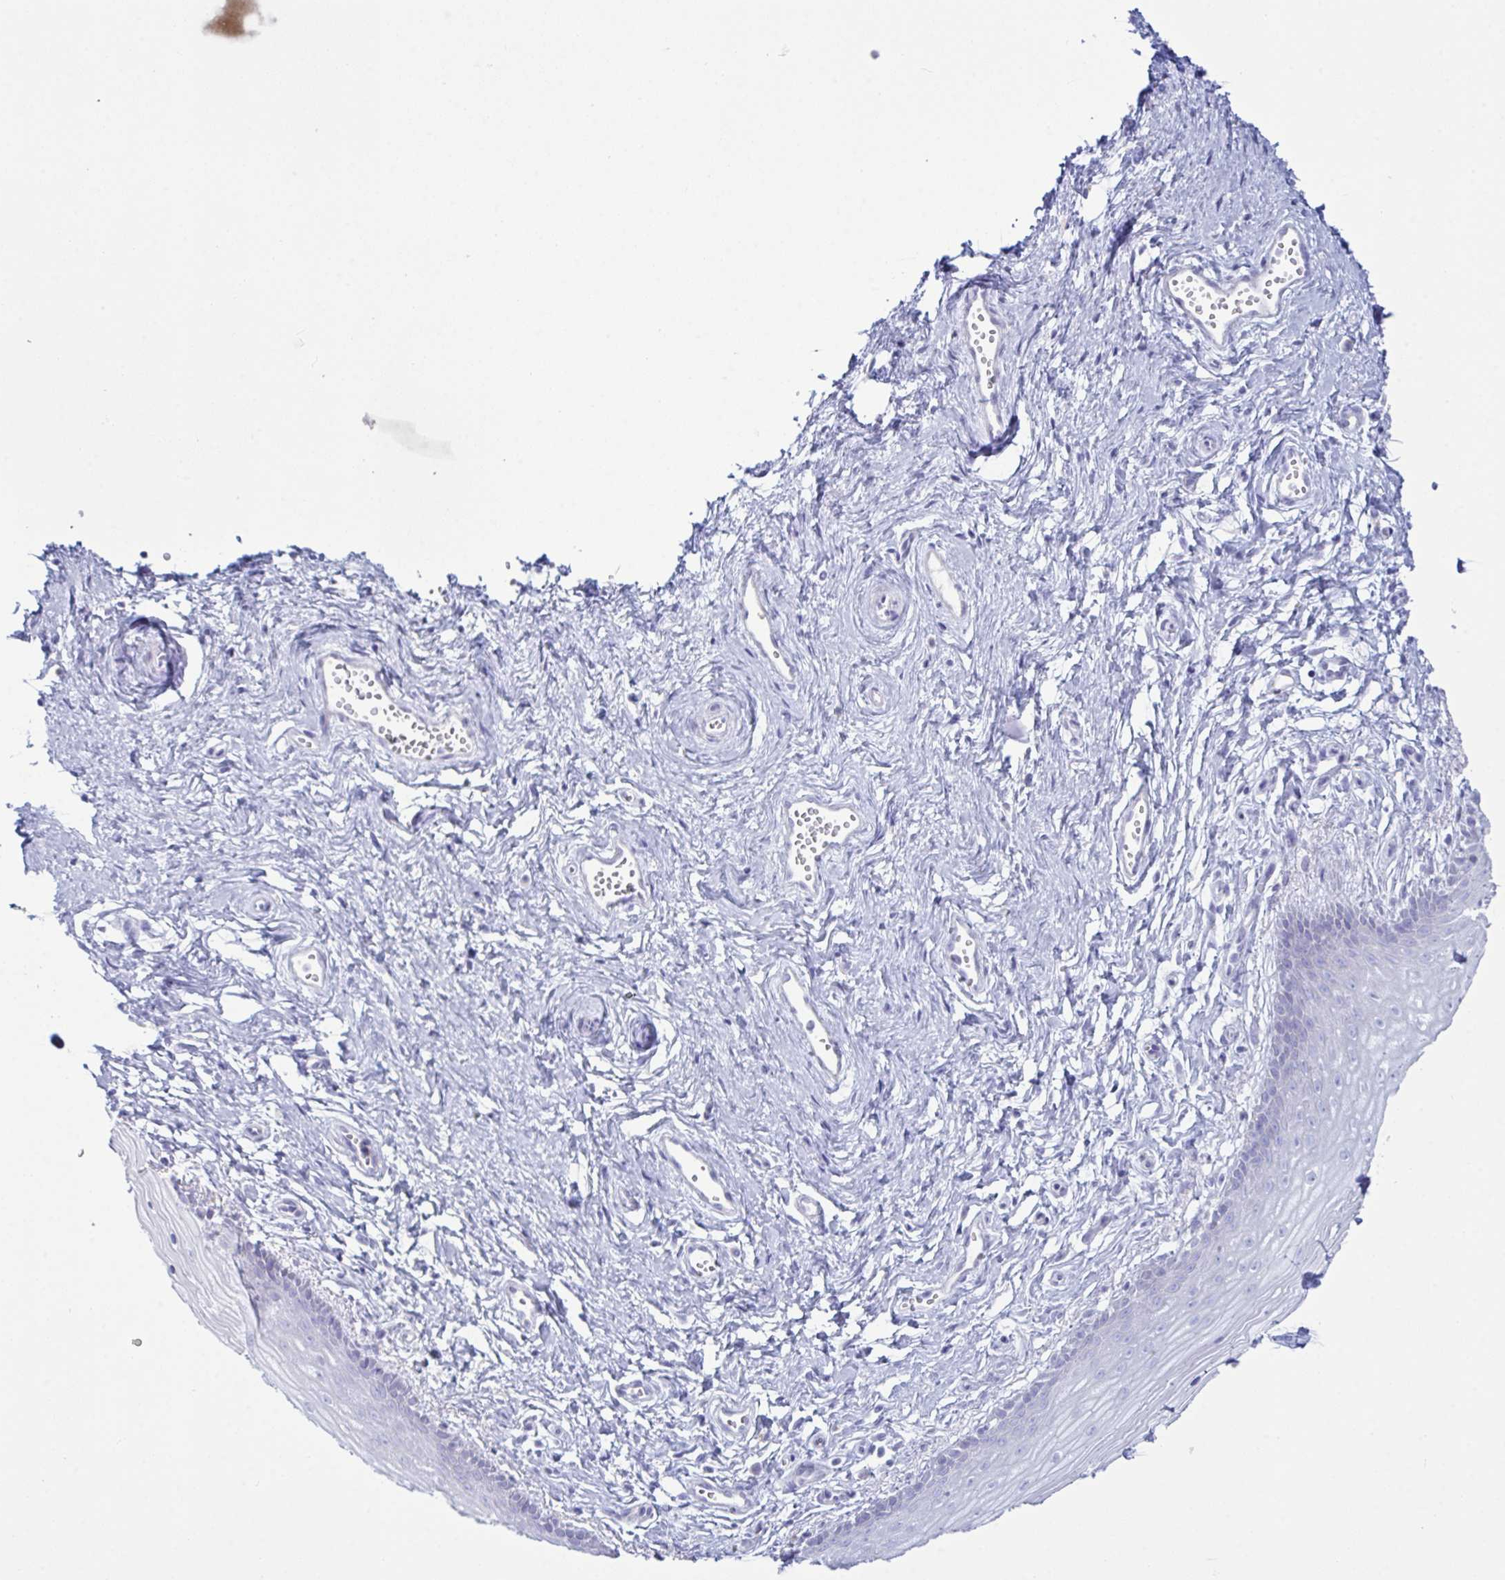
{"staining": {"intensity": "negative", "quantity": "none", "location": "none"}, "tissue": "vagina", "cell_type": "Squamous epithelial cells", "image_type": "normal", "snomed": [{"axis": "morphology", "description": "Normal tissue, NOS"}, {"axis": "topography", "description": "Vagina"}], "caption": "The image displays no significant positivity in squamous epithelial cells of vagina. (Stains: DAB IHC with hematoxylin counter stain, Microscopy: brightfield microscopy at high magnification).", "gene": "BBS1", "patient": {"sex": "female", "age": 38}}